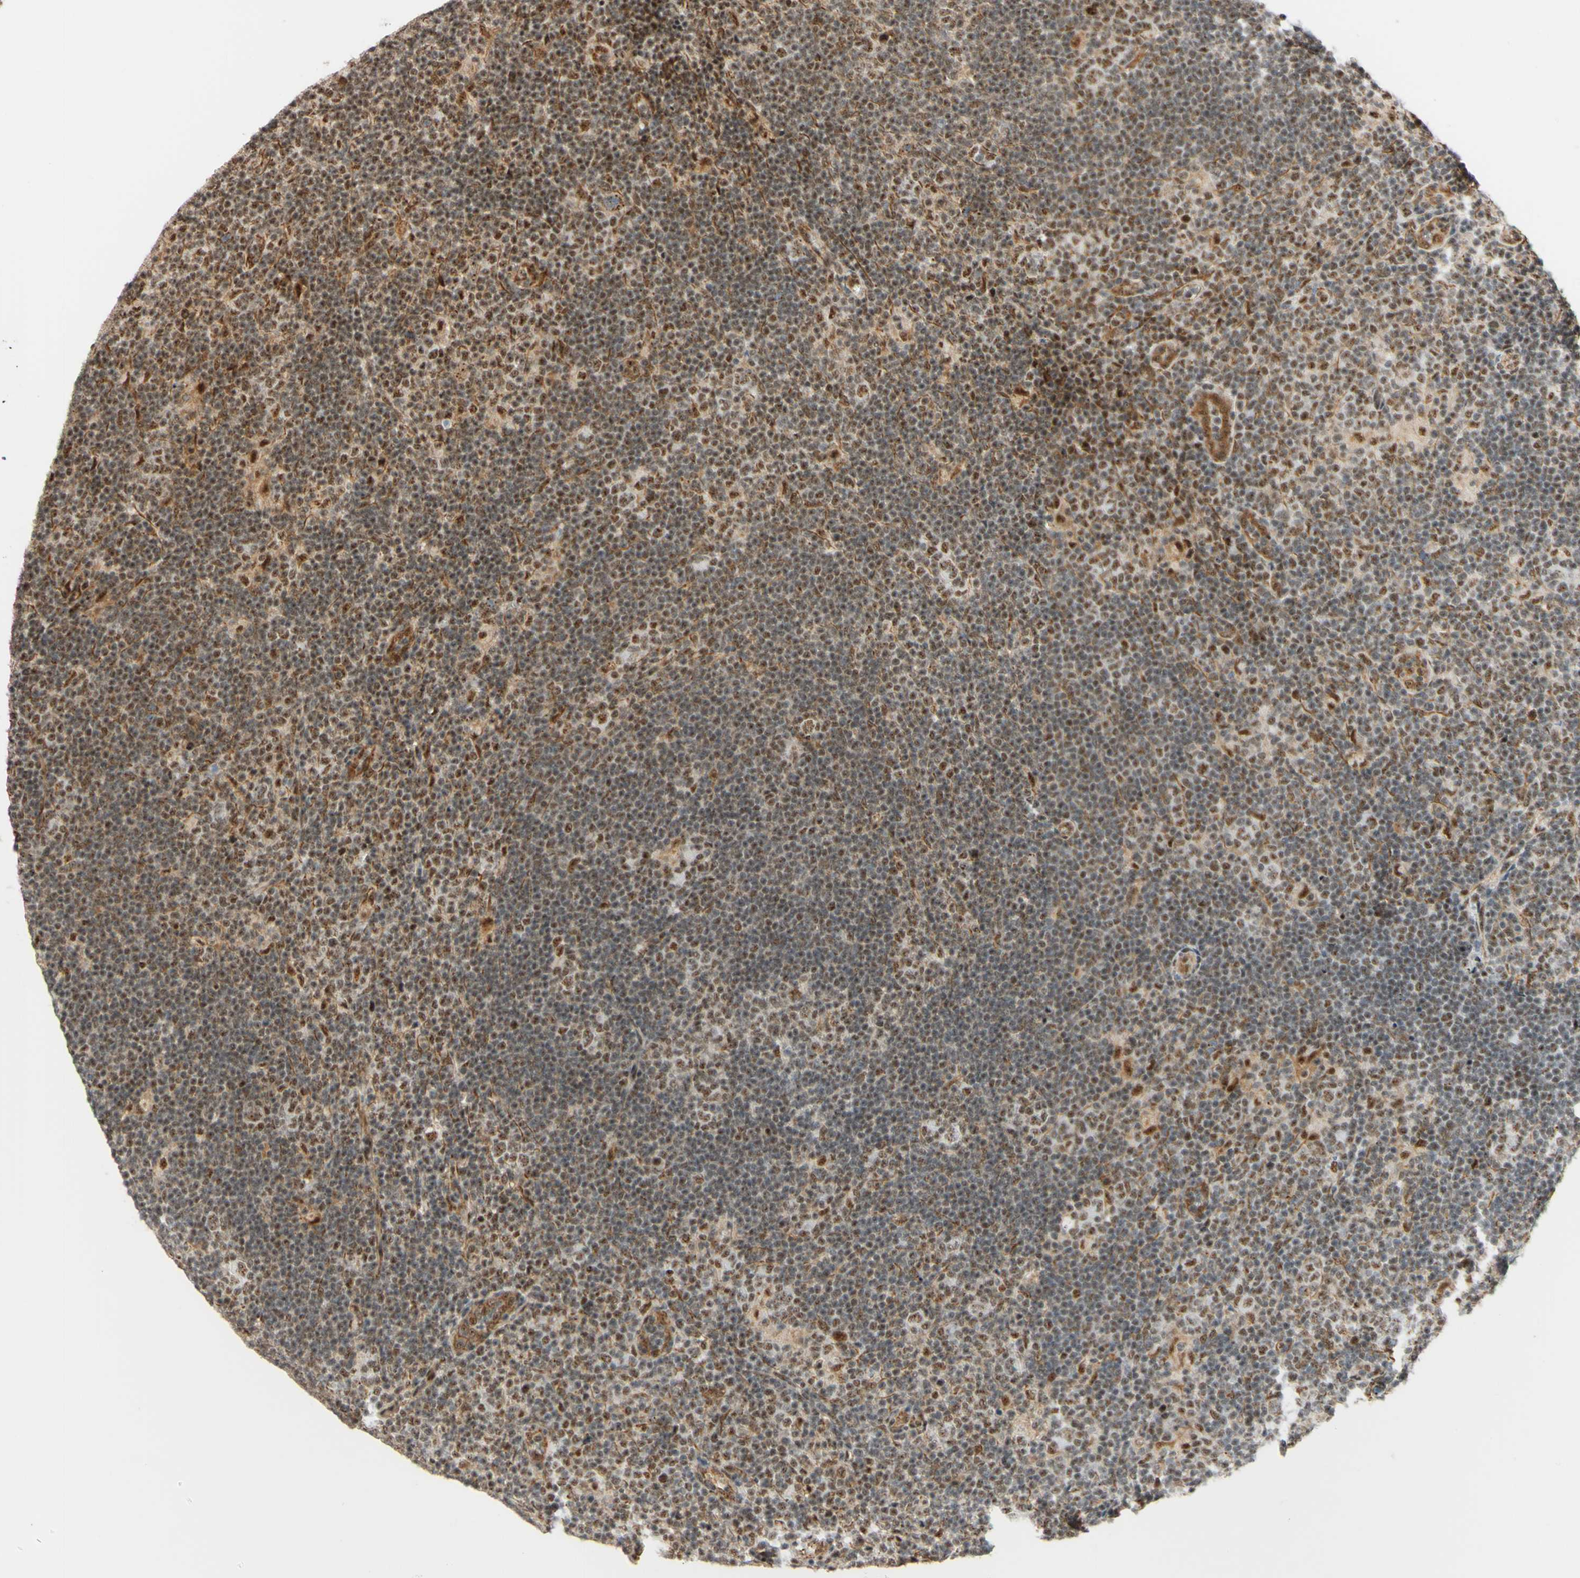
{"staining": {"intensity": "moderate", "quantity": ">75%", "location": "cytoplasmic/membranous,nuclear"}, "tissue": "lymphoma", "cell_type": "Tumor cells", "image_type": "cancer", "snomed": [{"axis": "morphology", "description": "Hodgkin's disease, NOS"}, {"axis": "topography", "description": "Lymph node"}], "caption": "Lymphoma stained with a protein marker displays moderate staining in tumor cells.", "gene": "SAP18", "patient": {"sex": "female", "age": 57}}